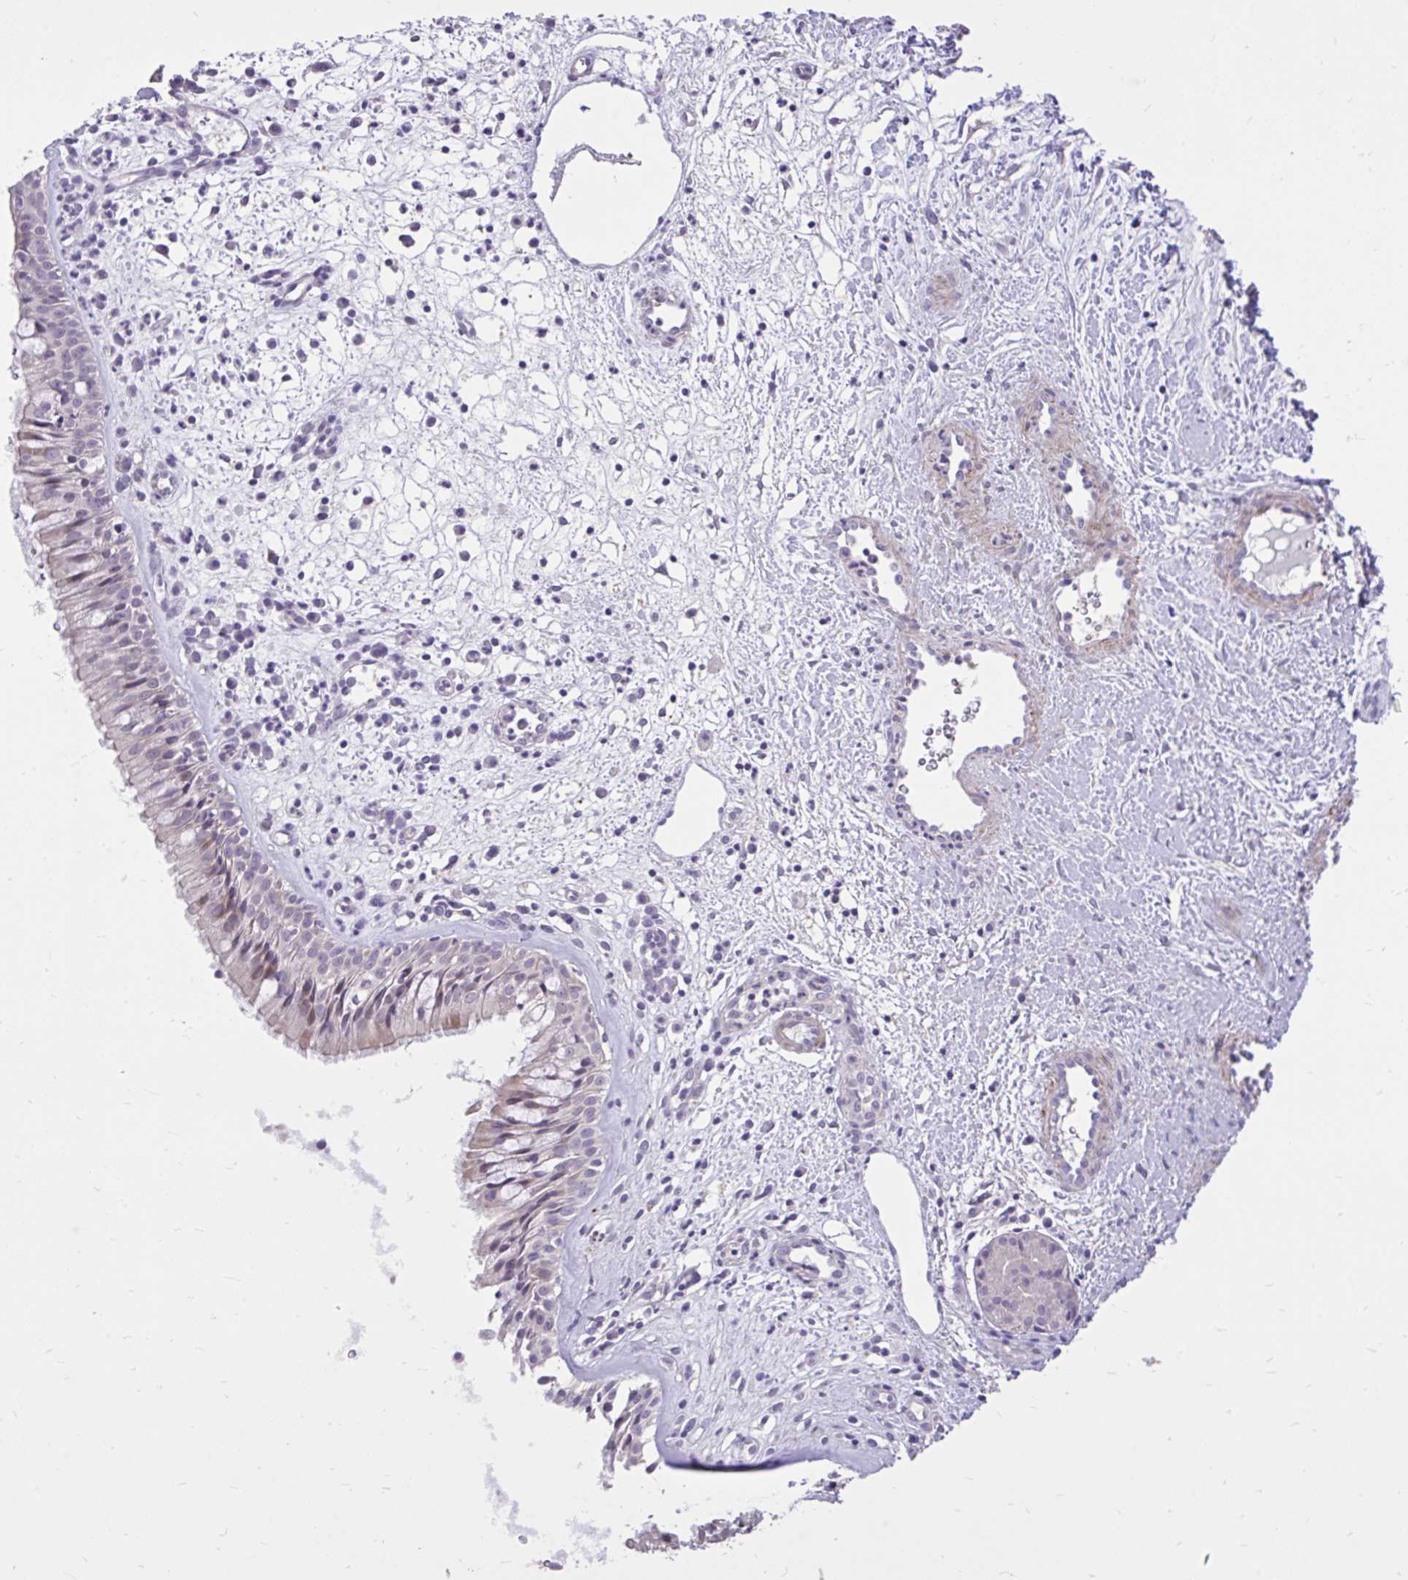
{"staining": {"intensity": "weak", "quantity": "<25%", "location": "cytoplasmic/membranous"}, "tissue": "nasopharynx", "cell_type": "Respiratory epithelial cells", "image_type": "normal", "snomed": [{"axis": "morphology", "description": "Normal tissue, NOS"}, {"axis": "topography", "description": "Nasopharynx"}], "caption": "Protein analysis of unremarkable nasopharynx shows no significant staining in respiratory epithelial cells. (DAB immunohistochemistry (IHC), high magnification).", "gene": "IGFL2", "patient": {"sex": "male", "age": 65}}